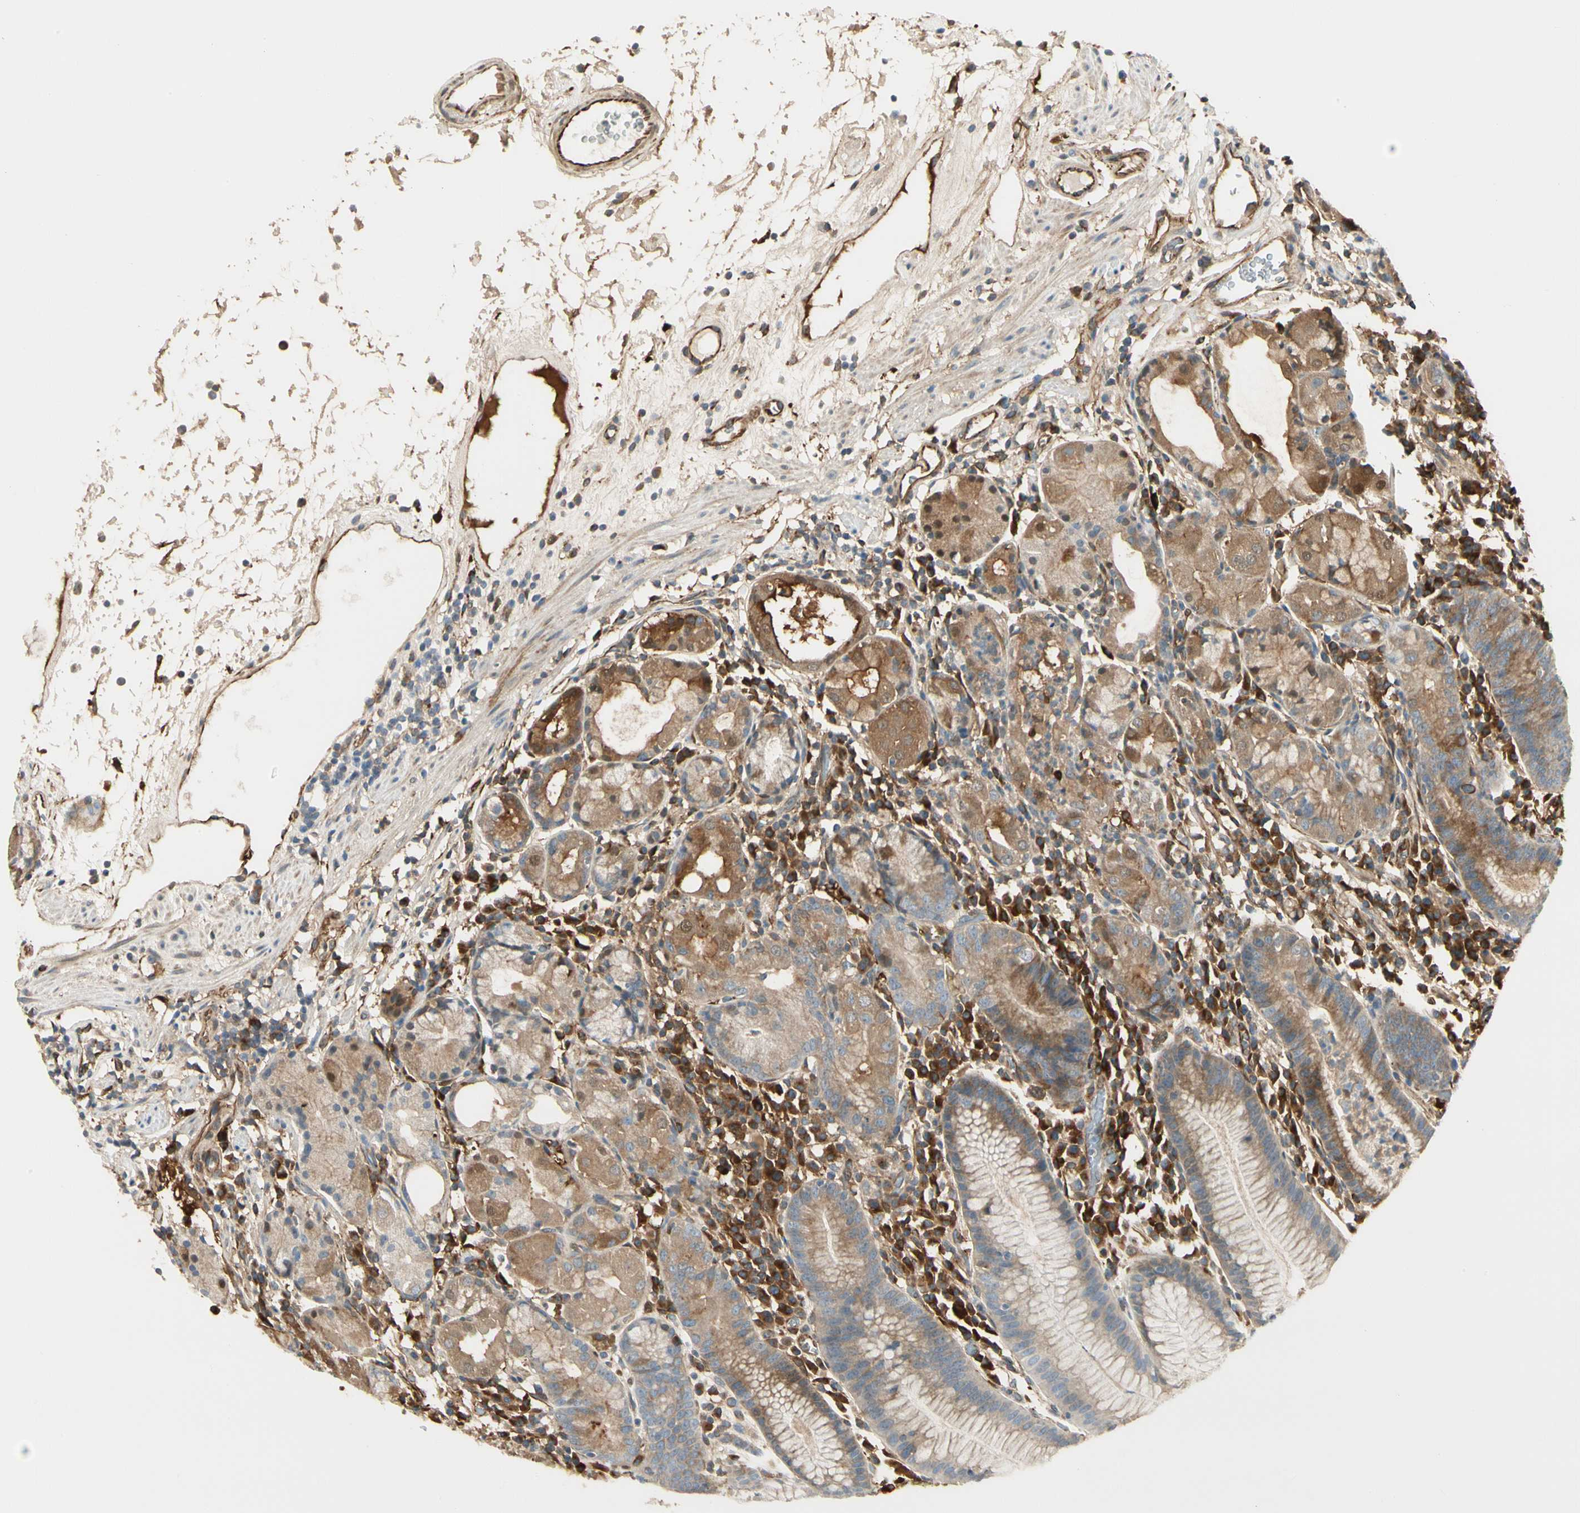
{"staining": {"intensity": "strong", "quantity": "25%-75%", "location": "cytoplasmic/membranous,nuclear"}, "tissue": "stomach", "cell_type": "Glandular cells", "image_type": "normal", "snomed": [{"axis": "morphology", "description": "Normal tissue, NOS"}, {"axis": "topography", "description": "Stomach"}, {"axis": "topography", "description": "Stomach, lower"}], "caption": "Immunohistochemistry photomicrograph of unremarkable stomach stained for a protein (brown), which displays high levels of strong cytoplasmic/membranous,nuclear positivity in about 25%-75% of glandular cells.", "gene": "FTH1", "patient": {"sex": "female", "age": 75}}